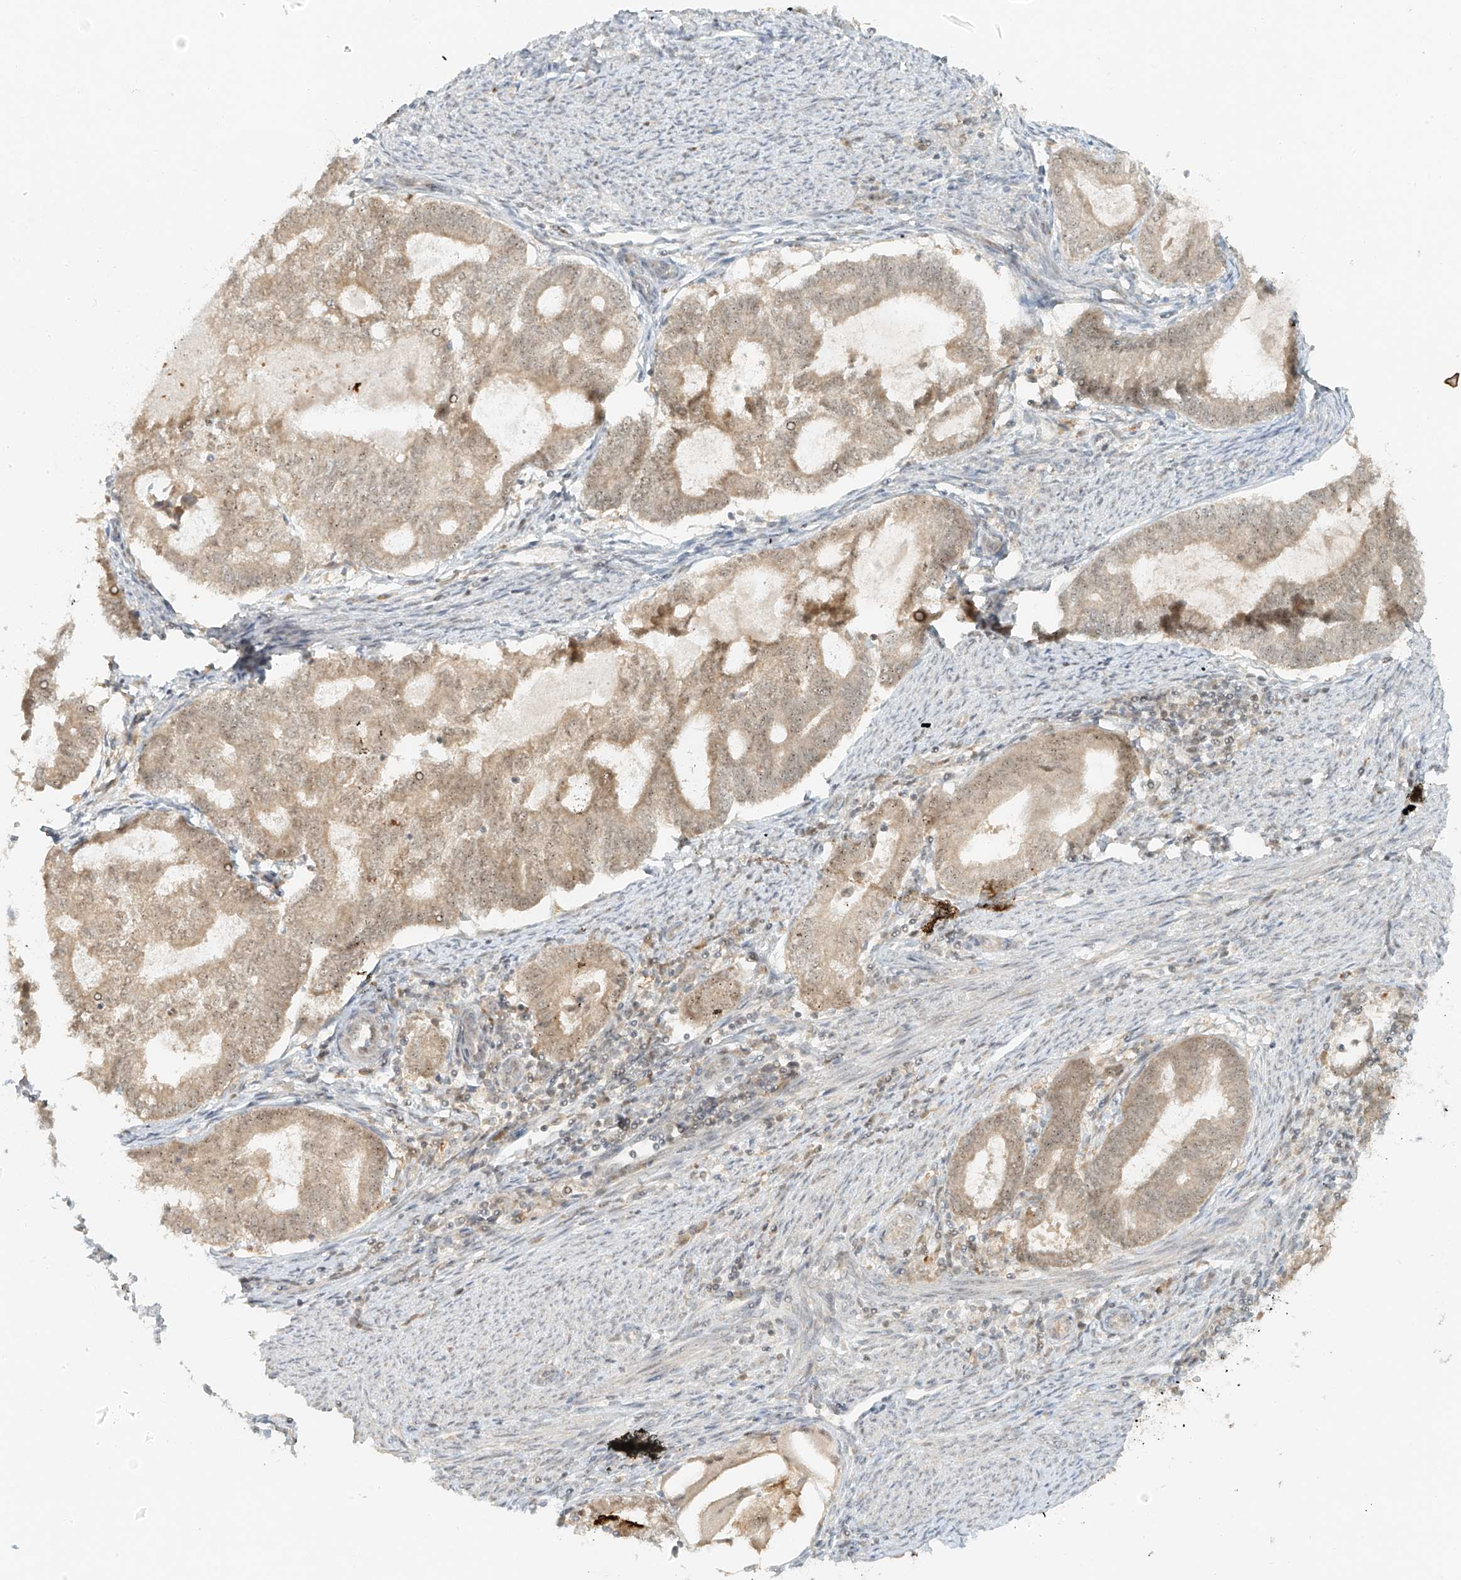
{"staining": {"intensity": "moderate", "quantity": ">75%", "location": "cytoplasmic/membranous"}, "tissue": "endometrial cancer", "cell_type": "Tumor cells", "image_type": "cancer", "snomed": [{"axis": "morphology", "description": "Adenocarcinoma, NOS"}, {"axis": "topography", "description": "Endometrium"}], "caption": "An image of adenocarcinoma (endometrial) stained for a protein displays moderate cytoplasmic/membranous brown staining in tumor cells. The staining was performed using DAB (3,3'-diaminobenzidine) to visualize the protein expression in brown, while the nuclei were stained in blue with hematoxylin (Magnification: 20x).", "gene": "MIPEP", "patient": {"sex": "female", "age": 79}}